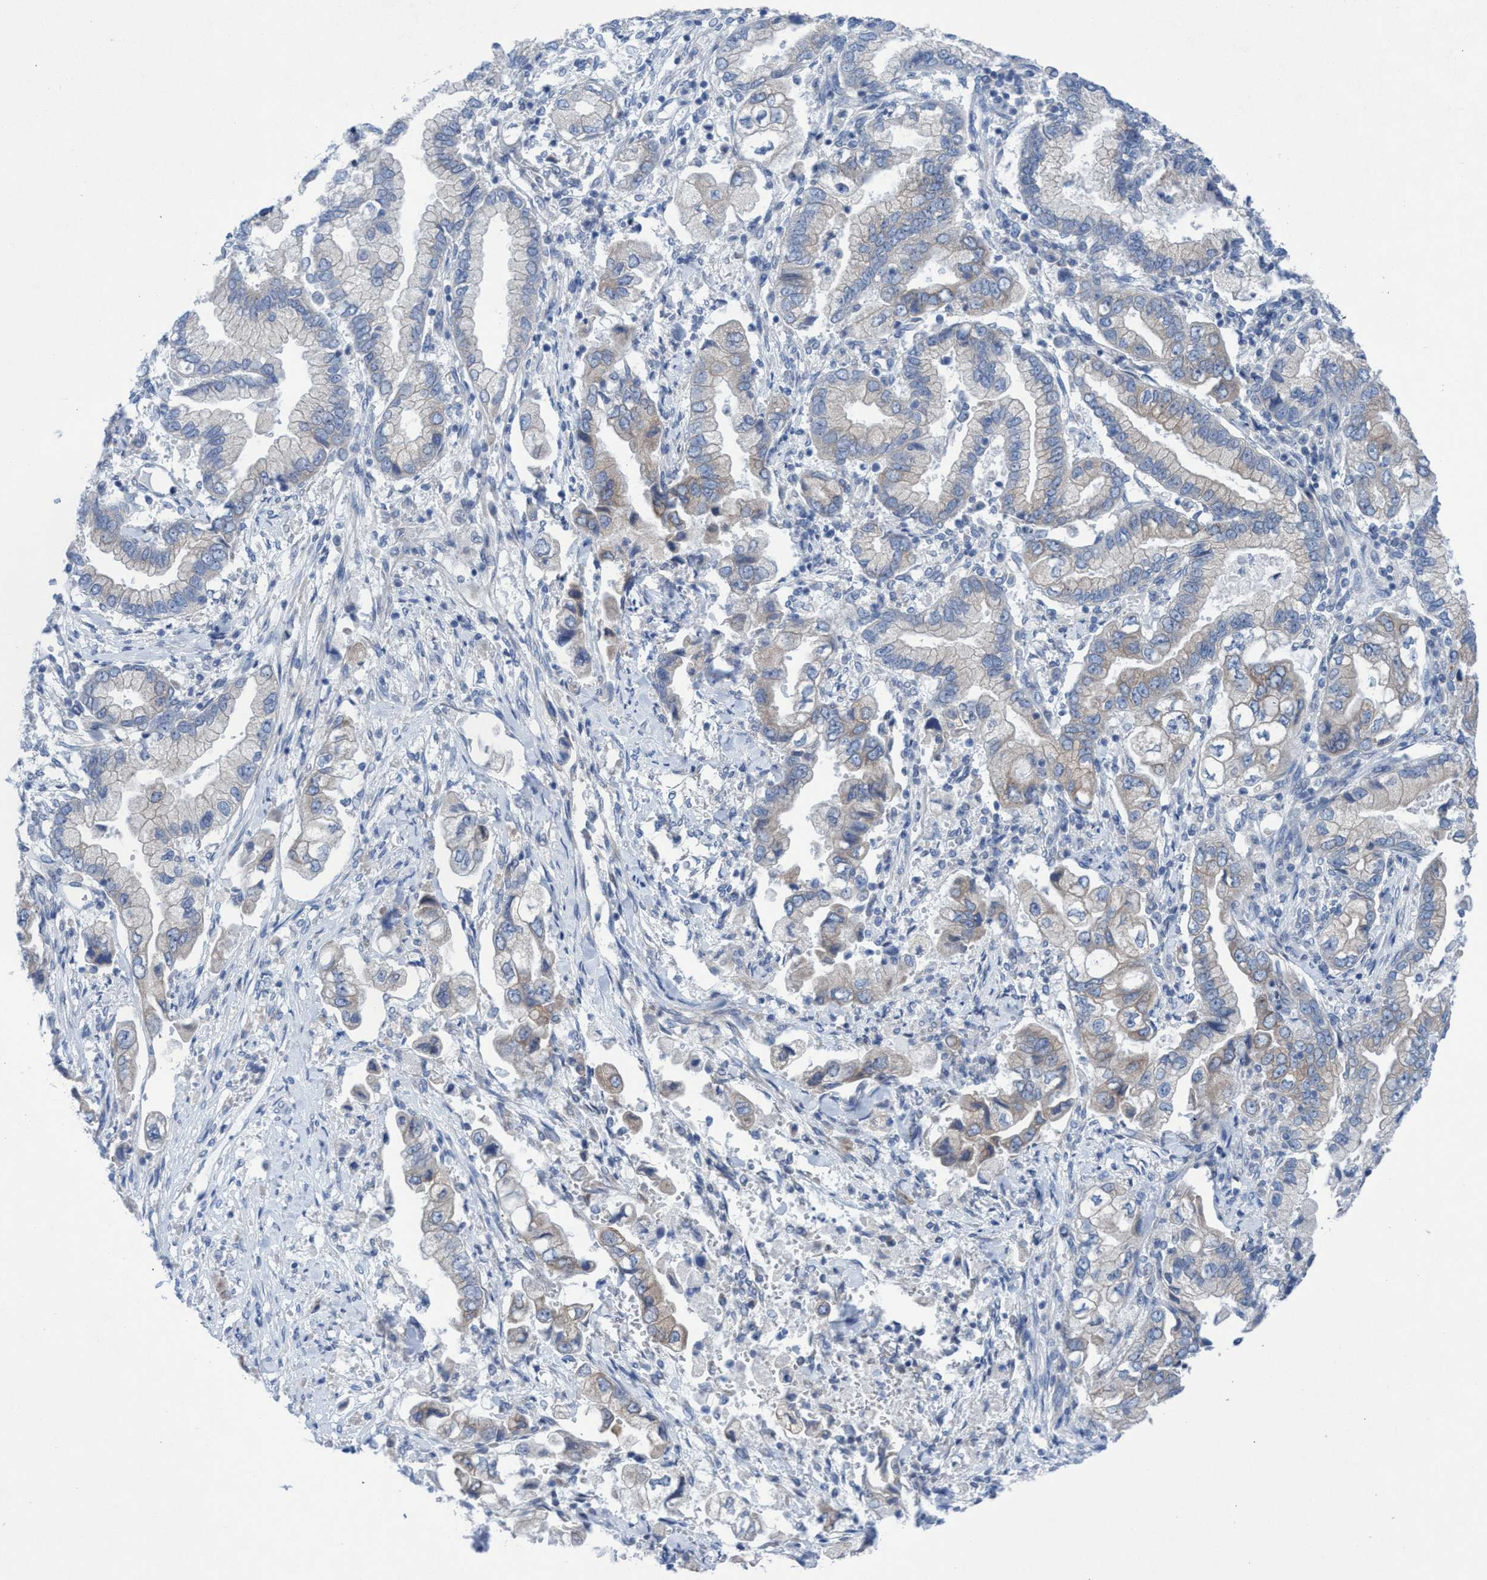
{"staining": {"intensity": "weak", "quantity": "<25%", "location": "cytoplasmic/membranous"}, "tissue": "stomach cancer", "cell_type": "Tumor cells", "image_type": "cancer", "snomed": [{"axis": "morphology", "description": "Normal tissue, NOS"}, {"axis": "morphology", "description": "Adenocarcinoma, NOS"}, {"axis": "topography", "description": "Stomach"}], "caption": "This is a photomicrograph of immunohistochemistry staining of stomach adenocarcinoma, which shows no expression in tumor cells.", "gene": "RSAD1", "patient": {"sex": "male", "age": 62}}